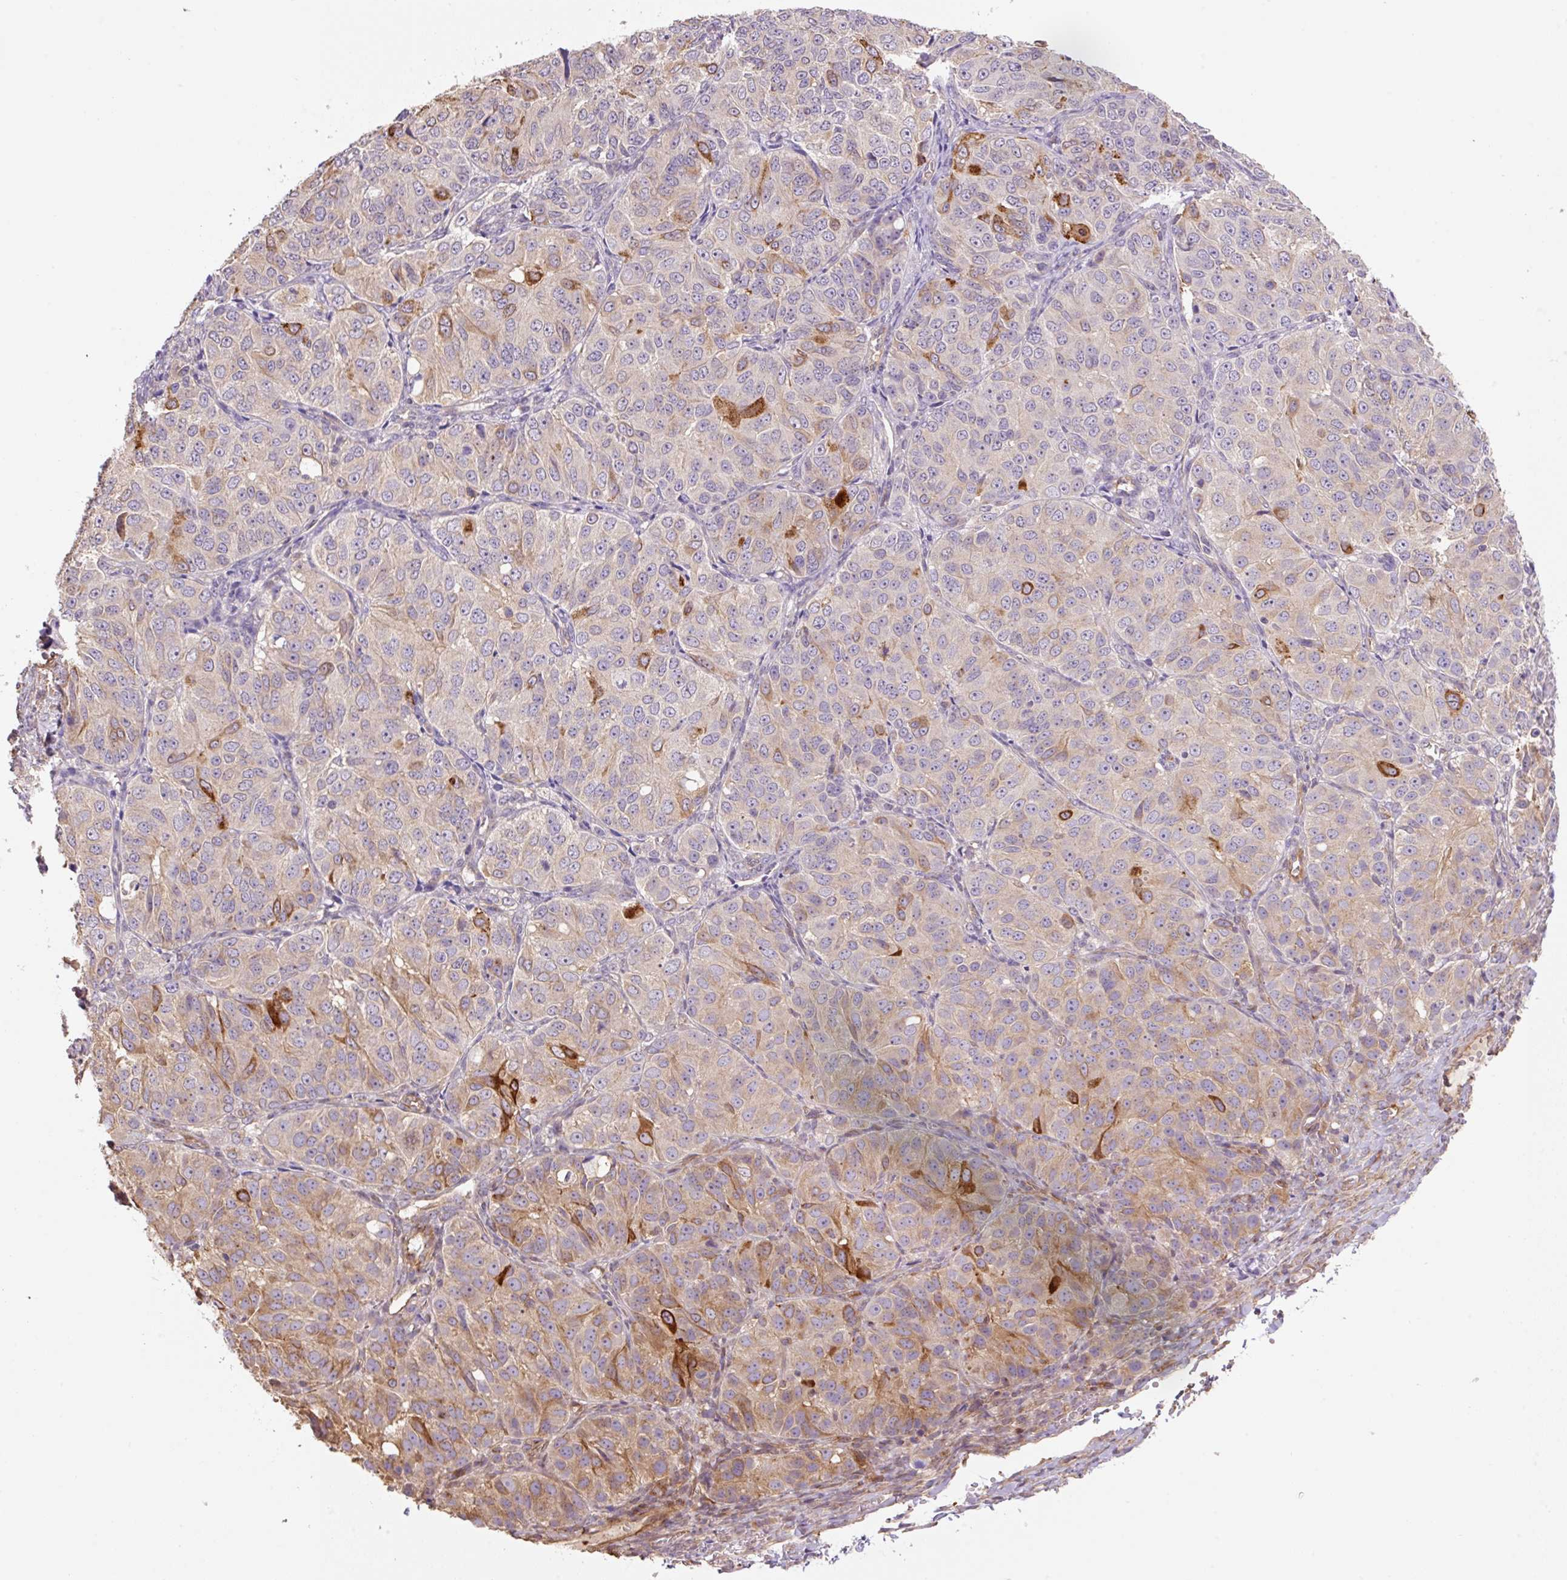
{"staining": {"intensity": "moderate", "quantity": "<25%", "location": "cytoplasmic/membranous"}, "tissue": "ovarian cancer", "cell_type": "Tumor cells", "image_type": "cancer", "snomed": [{"axis": "morphology", "description": "Carcinoma, endometroid"}, {"axis": "topography", "description": "Ovary"}], "caption": "There is low levels of moderate cytoplasmic/membranous expression in tumor cells of ovarian cancer, as demonstrated by immunohistochemical staining (brown color).", "gene": "COX8A", "patient": {"sex": "female", "age": 51}}